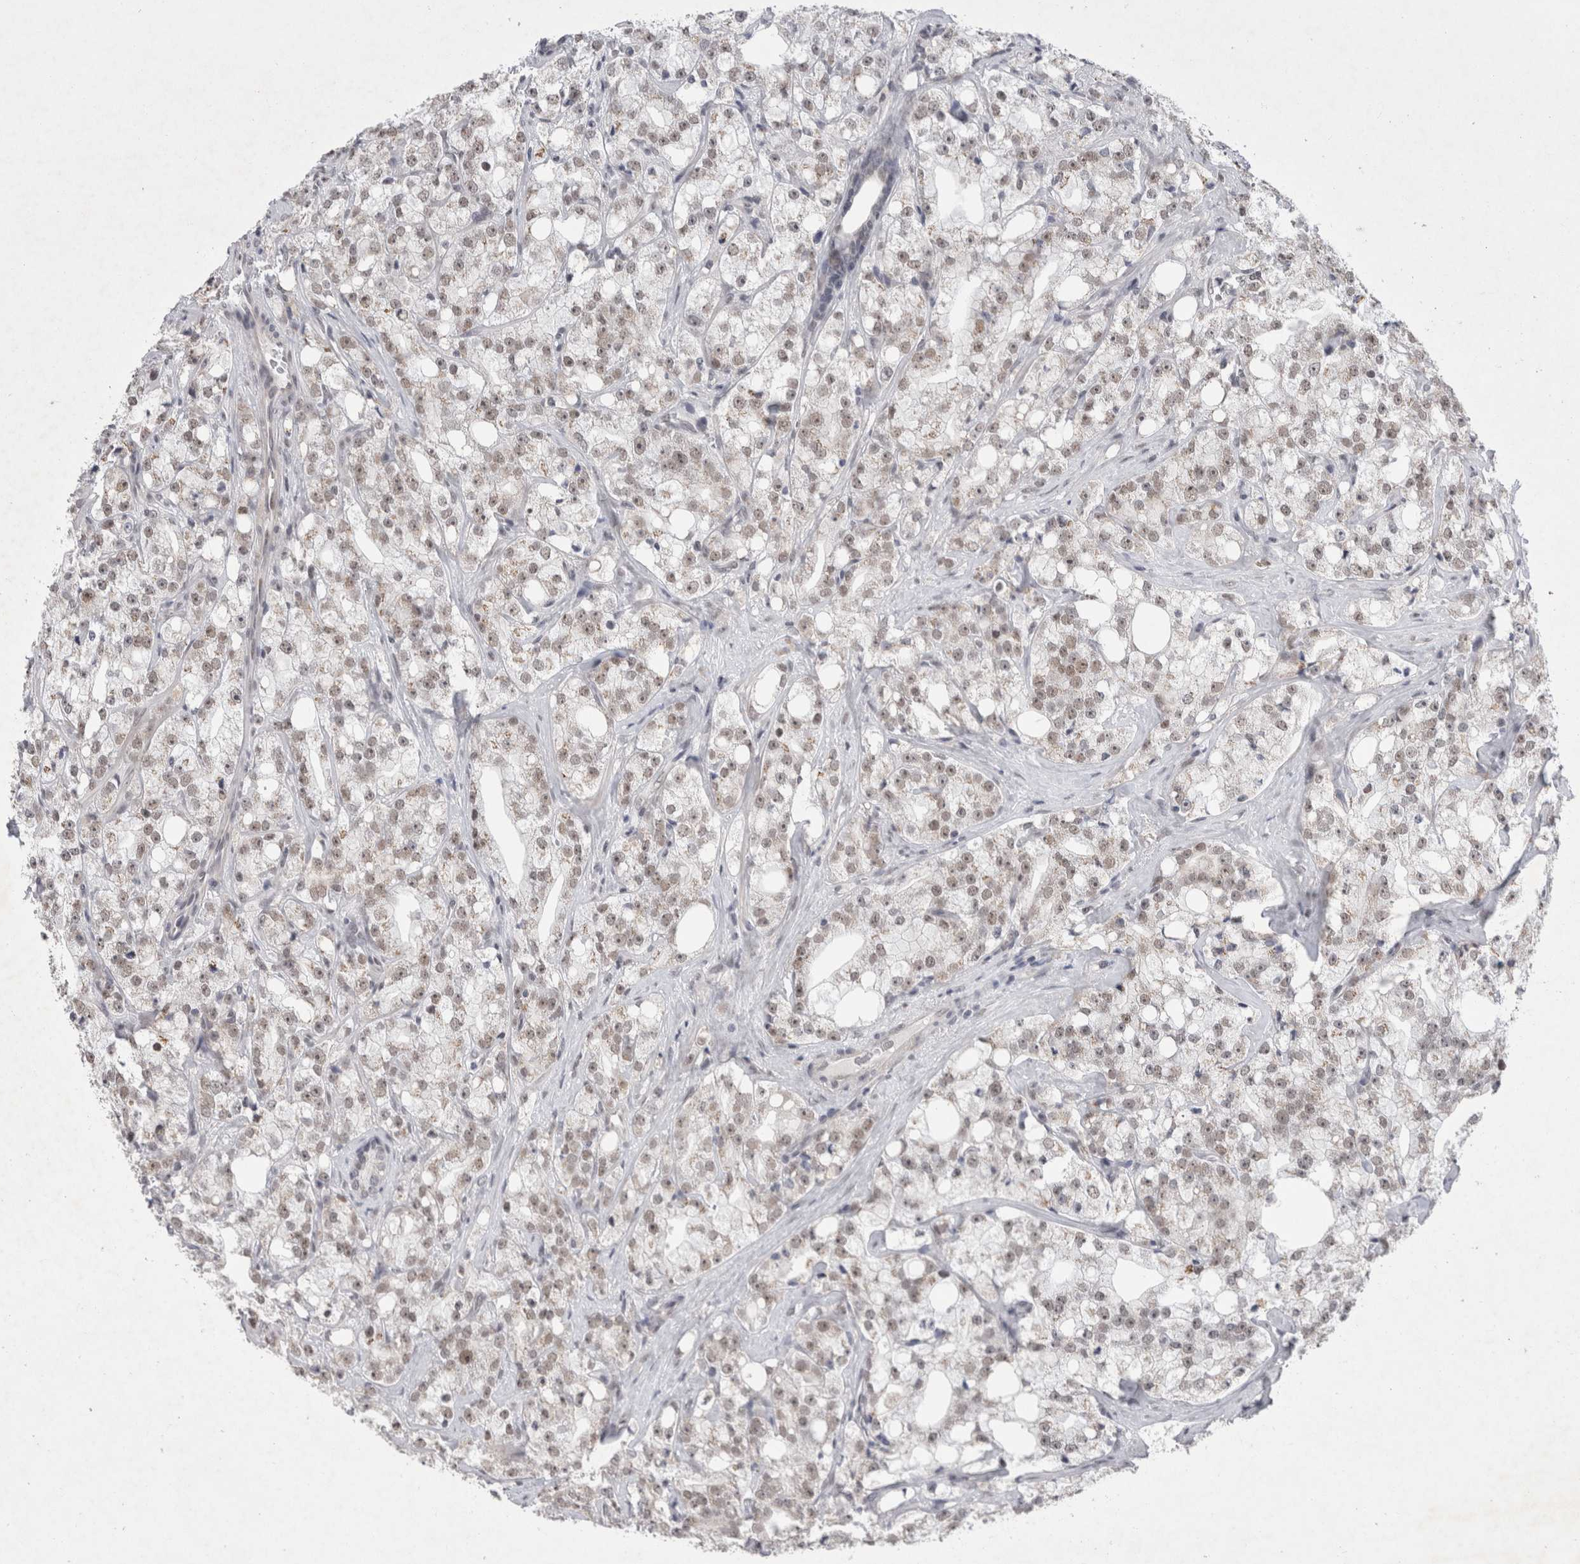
{"staining": {"intensity": "weak", "quantity": ">75%", "location": "nuclear"}, "tissue": "prostate cancer", "cell_type": "Tumor cells", "image_type": "cancer", "snomed": [{"axis": "morphology", "description": "Adenocarcinoma, High grade"}, {"axis": "topography", "description": "Prostate"}], "caption": "IHC of adenocarcinoma (high-grade) (prostate) demonstrates low levels of weak nuclear staining in approximately >75% of tumor cells.", "gene": "RECQL4", "patient": {"sex": "male", "age": 64}}